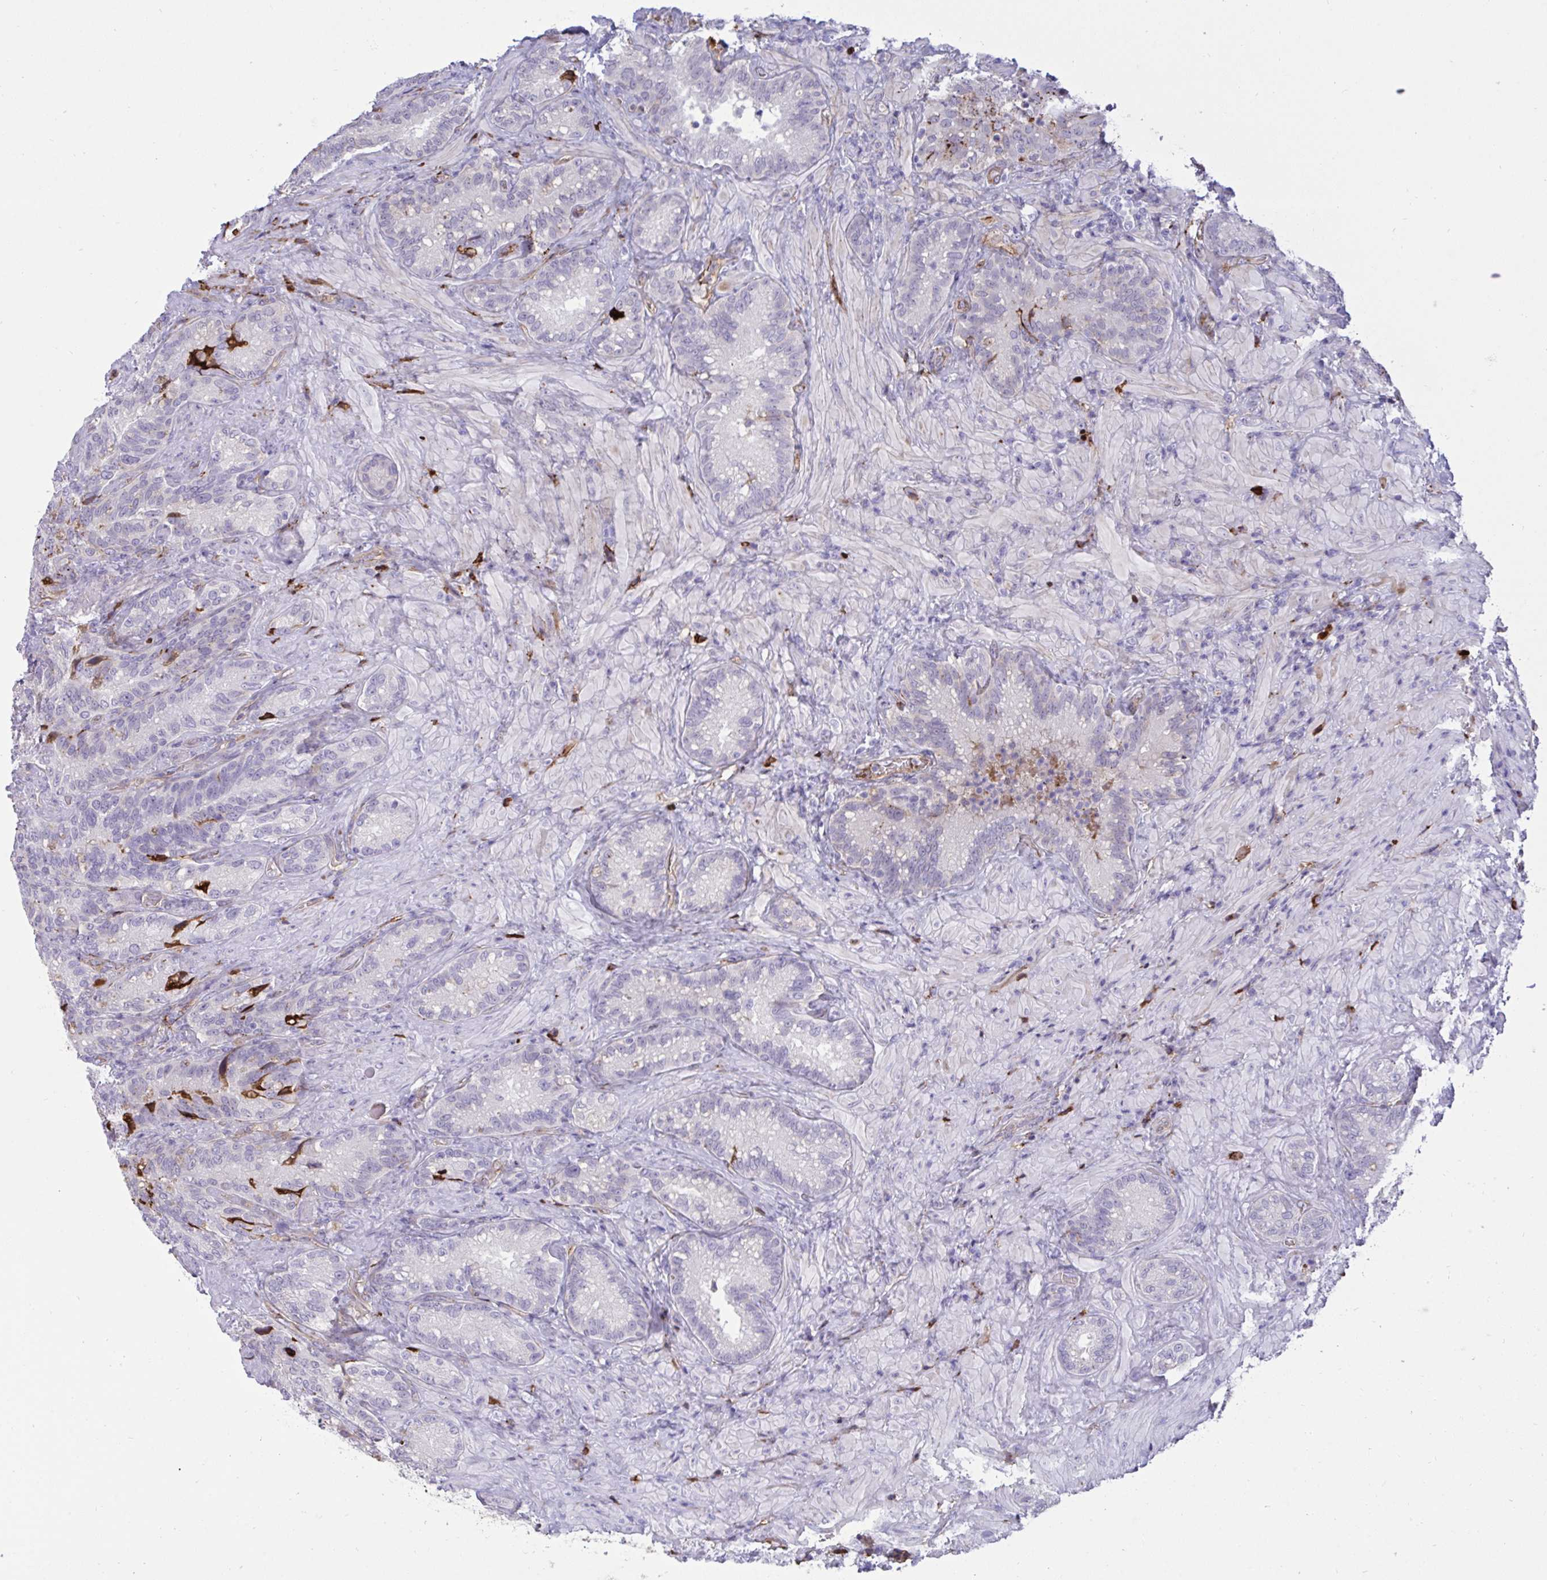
{"staining": {"intensity": "strong", "quantity": "<25%", "location": "cytoplasmic/membranous"}, "tissue": "seminal vesicle", "cell_type": "Glandular cells", "image_type": "normal", "snomed": [{"axis": "morphology", "description": "Normal tissue, NOS"}, {"axis": "topography", "description": "Seminal veicle"}], "caption": "Protein expression analysis of unremarkable human seminal vesicle reveals strong cytoplasmic/membranous staining in about <25% of glandular cells. (DAB IHC, brown staining for protein, blue staining for nuclei).", "gene": "F2", "patient": {"sex": "male", "age": 68}}